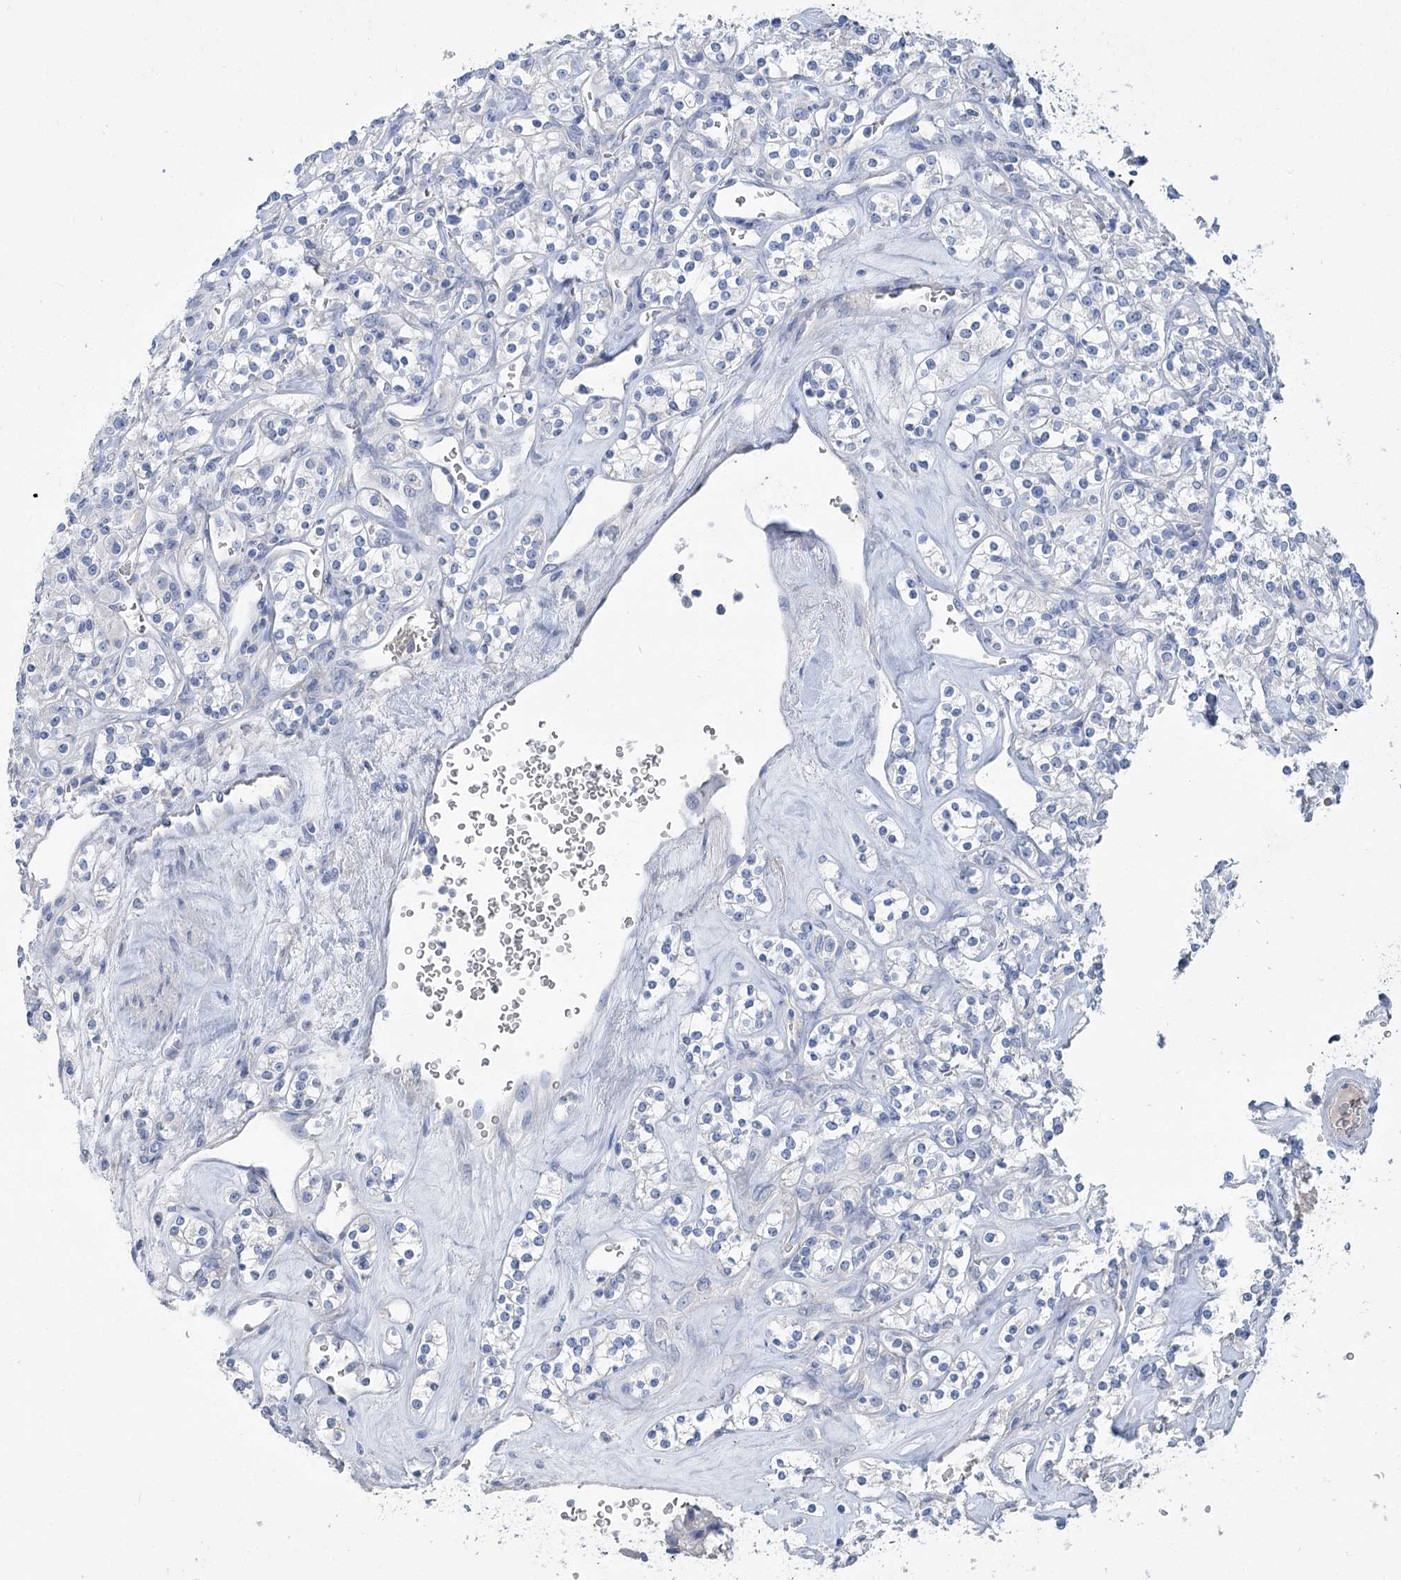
{"staining": {"intensity": "negative", "quantity": "none", "location": "none"}, "tissue": "renal cancer", "cell_type": "Tumor cells", "image_type": "cancer", "snomed": [{"axis": "morphology", "description": "Adenocarcinoma, NOS"}, {"axis": "topography", "description": "Kidney"}], "caption": "The immunohistochemistry (IHC) histopathology image has no significant positivity in tumor cells of adenocarcinoma (renal) tissue.", "gene": "SLC9A3", "patient": {"sex": "male", "age": 77}}